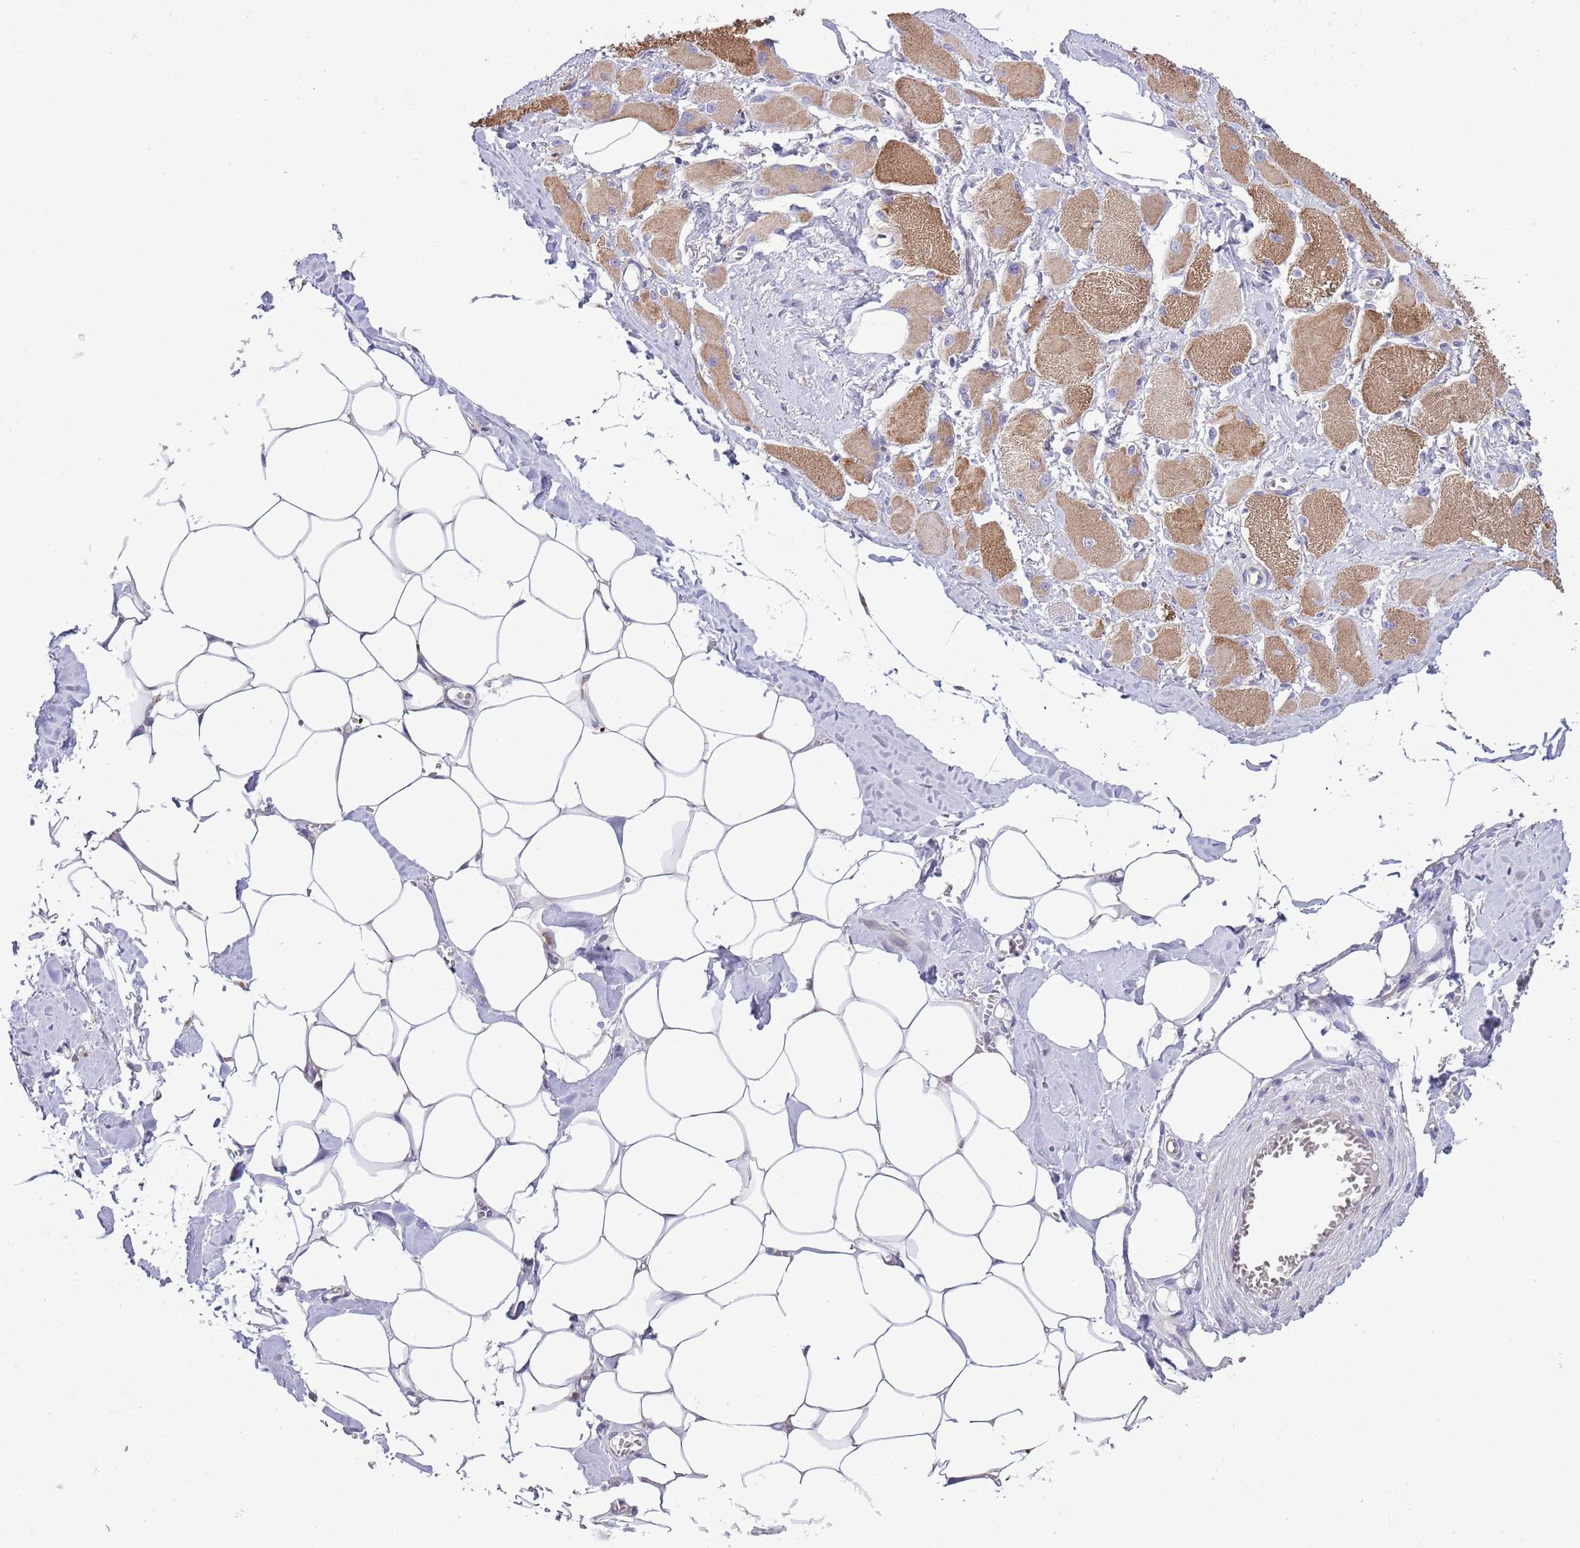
{"staining": {"intensity": "moderate", "quantity": "25%-75%", "location": "cytoplasmic/membranous"}, "tissue": "skeletal muscle", "cell_type": "Myocytes", "image_type": "normal", "snomed": [{"axis": "morphology", "description": "Normal tissue, NOS"}, {"axis": "morphology", "description": "Basal cell carcinoma"}, {"axis": "topography", "description": "Skeletal muscle"}], "caption": "Normal skeletal muscle demonstrates moderate cytoplasmic/membranous staining in approximately 25%-75% of myocytes, visualized by immunohistochemistry. The staining is performed using DAB (3,3'-diaminobenzidine) brown chromogen to label protein expression. The nuclei are counter-stained blue using hematoxylin.", "gene": "ABHD17C", "patient": {"sex": "female", "age": 64}}